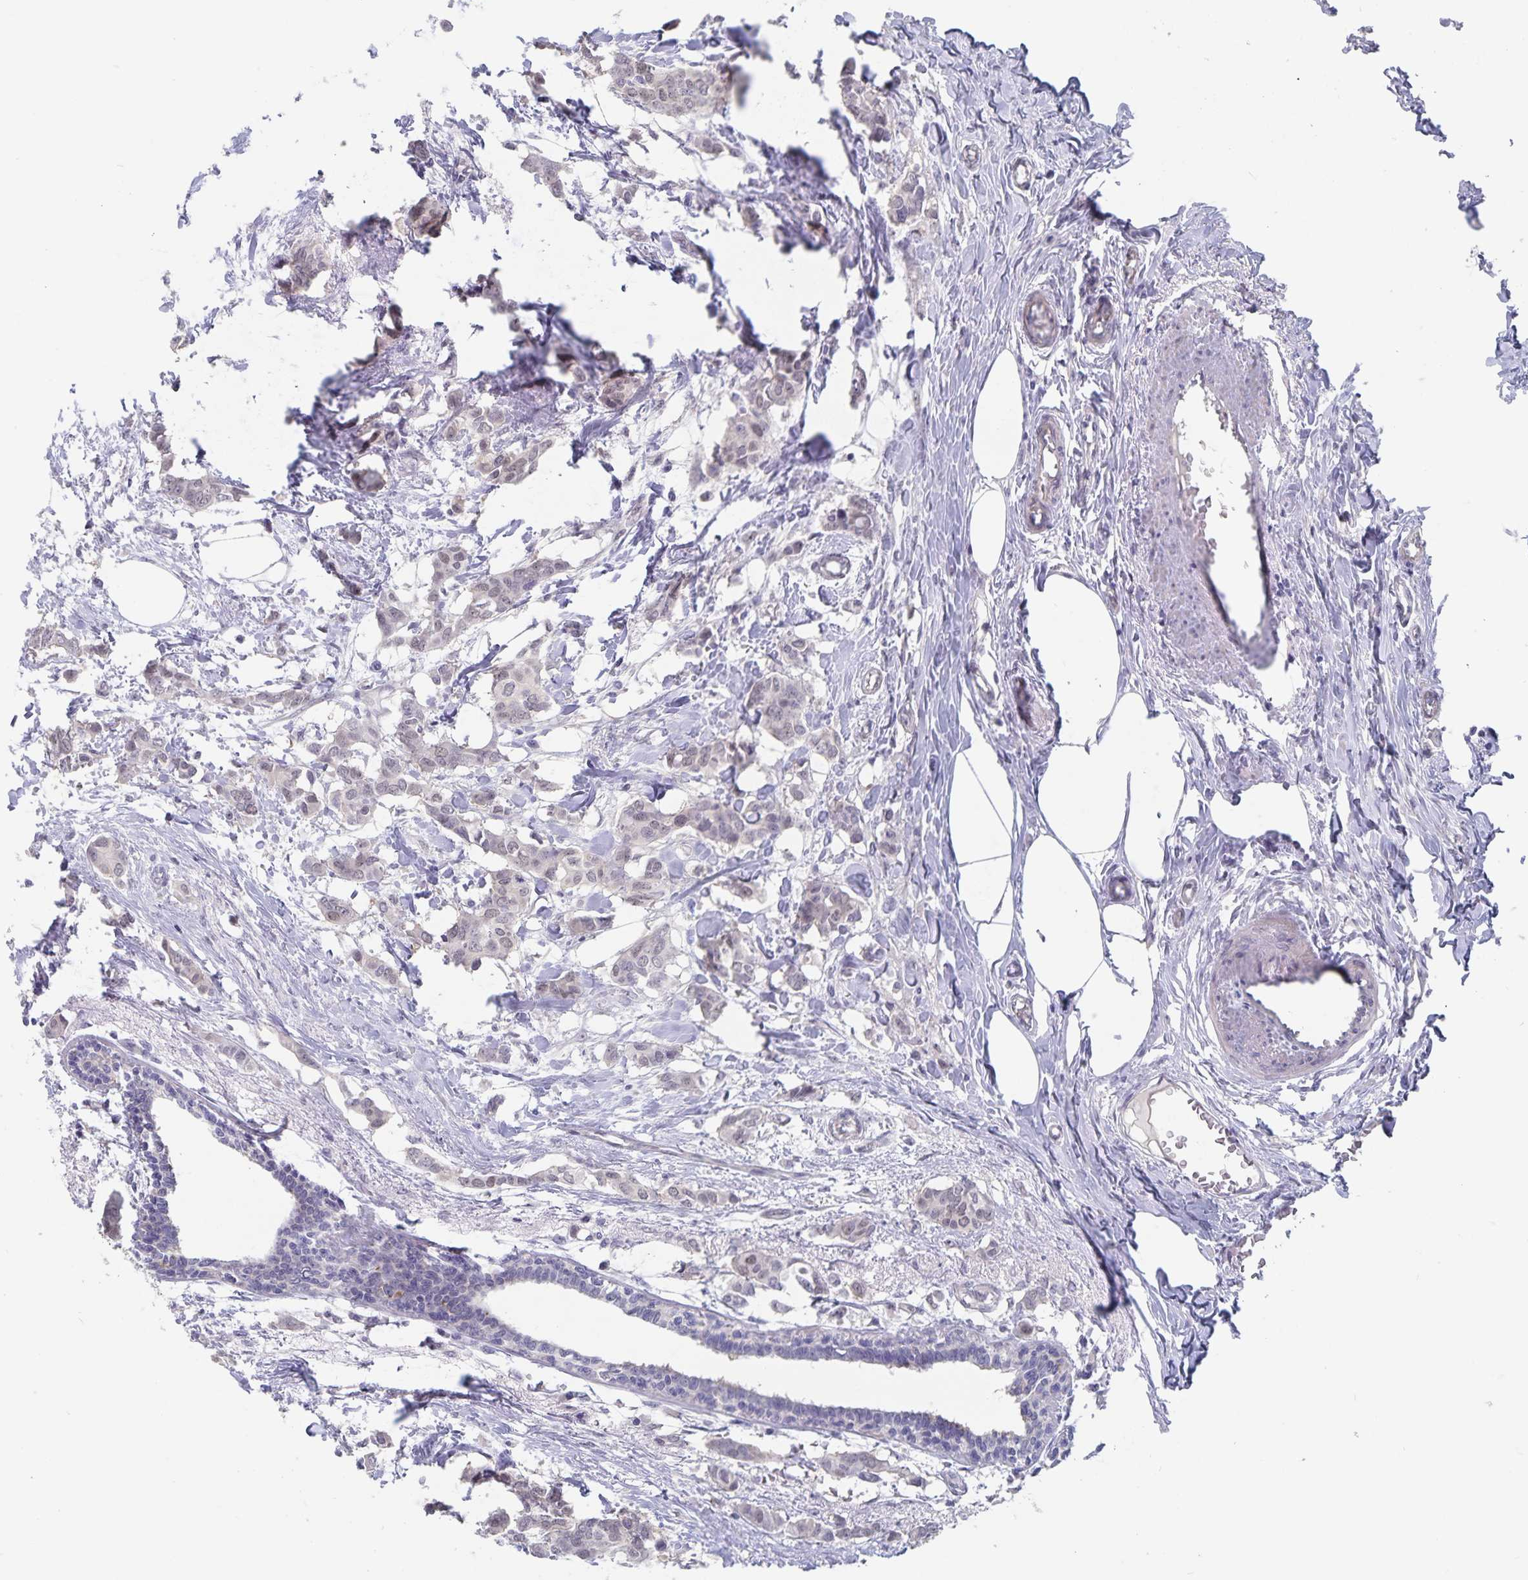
{"staining": {"intensity": "weak", "quantity": "<25%", "location": "nuclear"}, "tissue": "breast cancer", "cell_type": "Tumor cells", "image_type": "cancer", "snomed": [{"axis": "morphology", "description": "Duct carcinoma"}, {"axis": "topography", "description": "Breast"}], "caption": "This is a histopathology image of immunohistochemistry staining of breast infiltrating ductal carcinoma, which shows no staining in tumor cells.", "gene": "BAG6", "patient": {"sex": "female", "age": 62}}